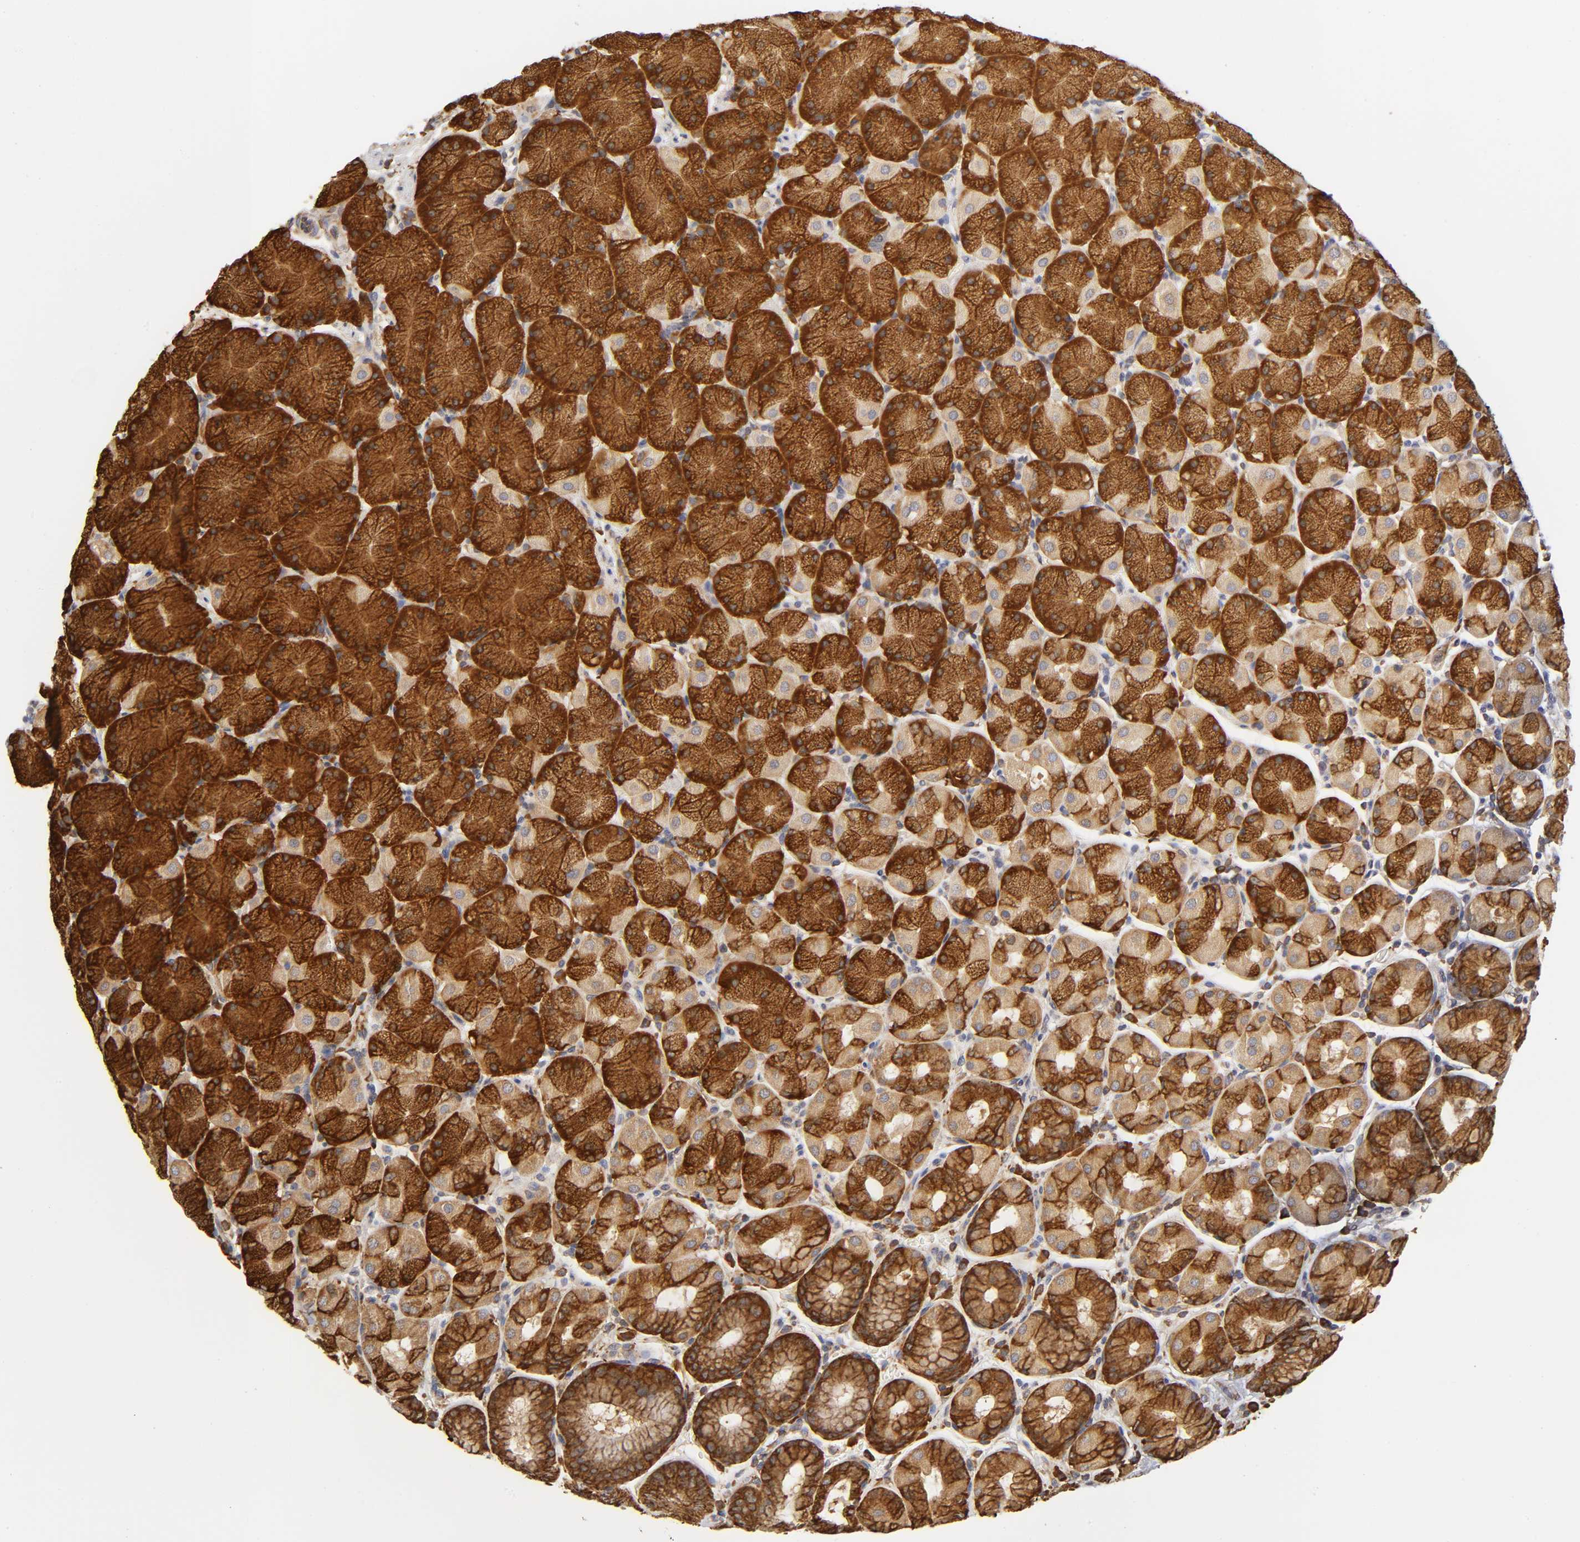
{"staining": {"intensity": "strong", "quantity": ">75%", "location": "cytoplasmic/membranous"}, "tissue": "stomach", "cell_type": "Glandular cells", "image_type": "normal", "snomed": [{"axis": "morphology", "description": "Normal tissue, NOS"}, {"axis": "topography", "description": "Stomach, upper"}, {"axis": "topography", "description": "Stomach"}], "caption": "A histopathology image showing strong cytoplasmic/membranous positivity in about >75% of glandular cells in unremarkable stomach, as visualized by brown immunohistochemical staining.", "gene": "RPL14", "patient": {"sex": "male", "age": 76}}